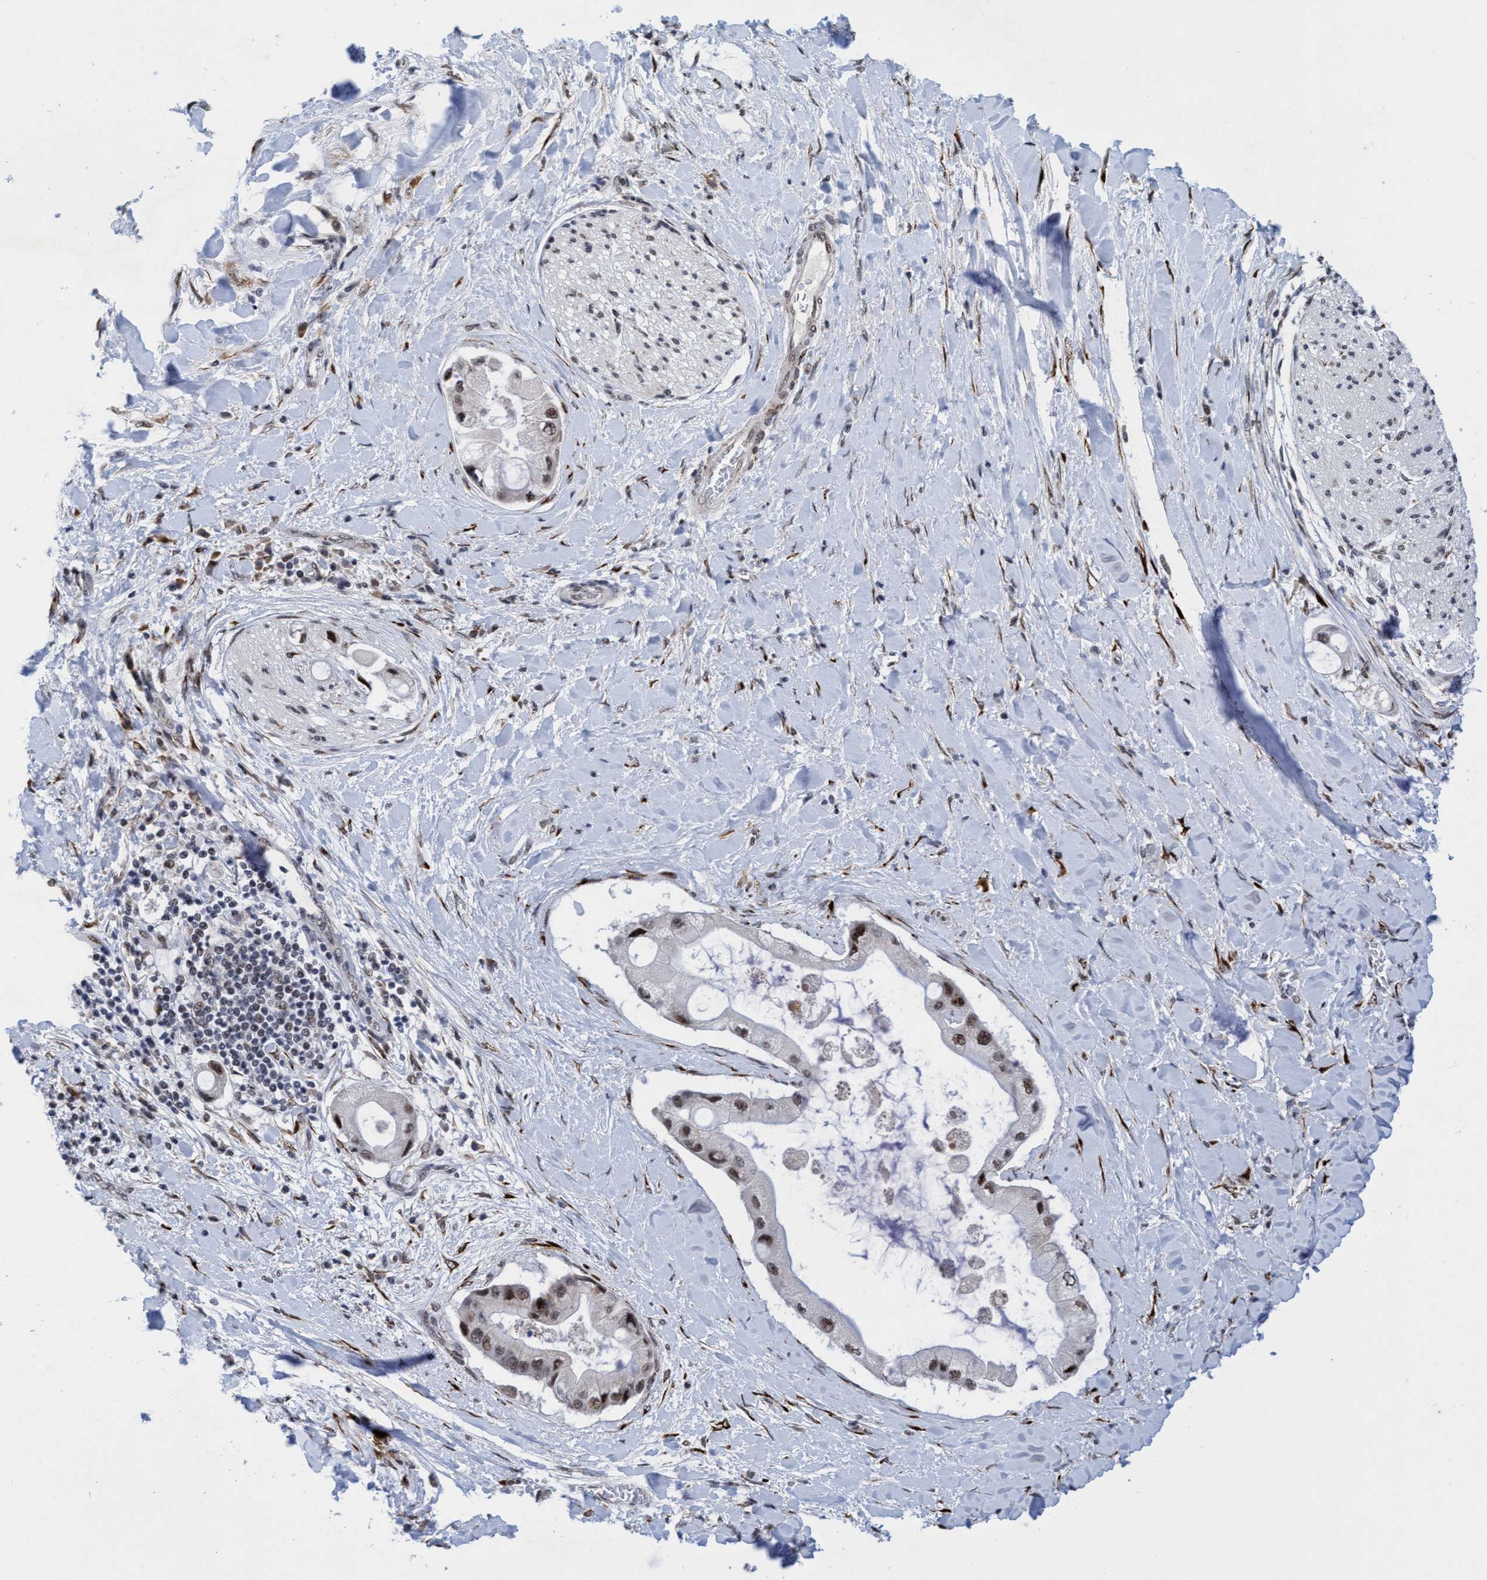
{"staining": {"intensity": "weak", "quantity": ">75%", "location": "nuclear"}, "tissue": "liver cancer", "cell_type": "Tumor cells", "image_type": "cancer", "snomed": [{"axis": "morphology", "description": "Cholangiocarcinoma"}, {"axis": "topography", "description": "Liver"}], "caption": "Protein expression analysis of human liver cholangiocarcinoma reveals weak nuclear staining in about >75% of tumor cells.", "gene": "GLT6D1", "patient": {"sex": "male", "age": 50}}